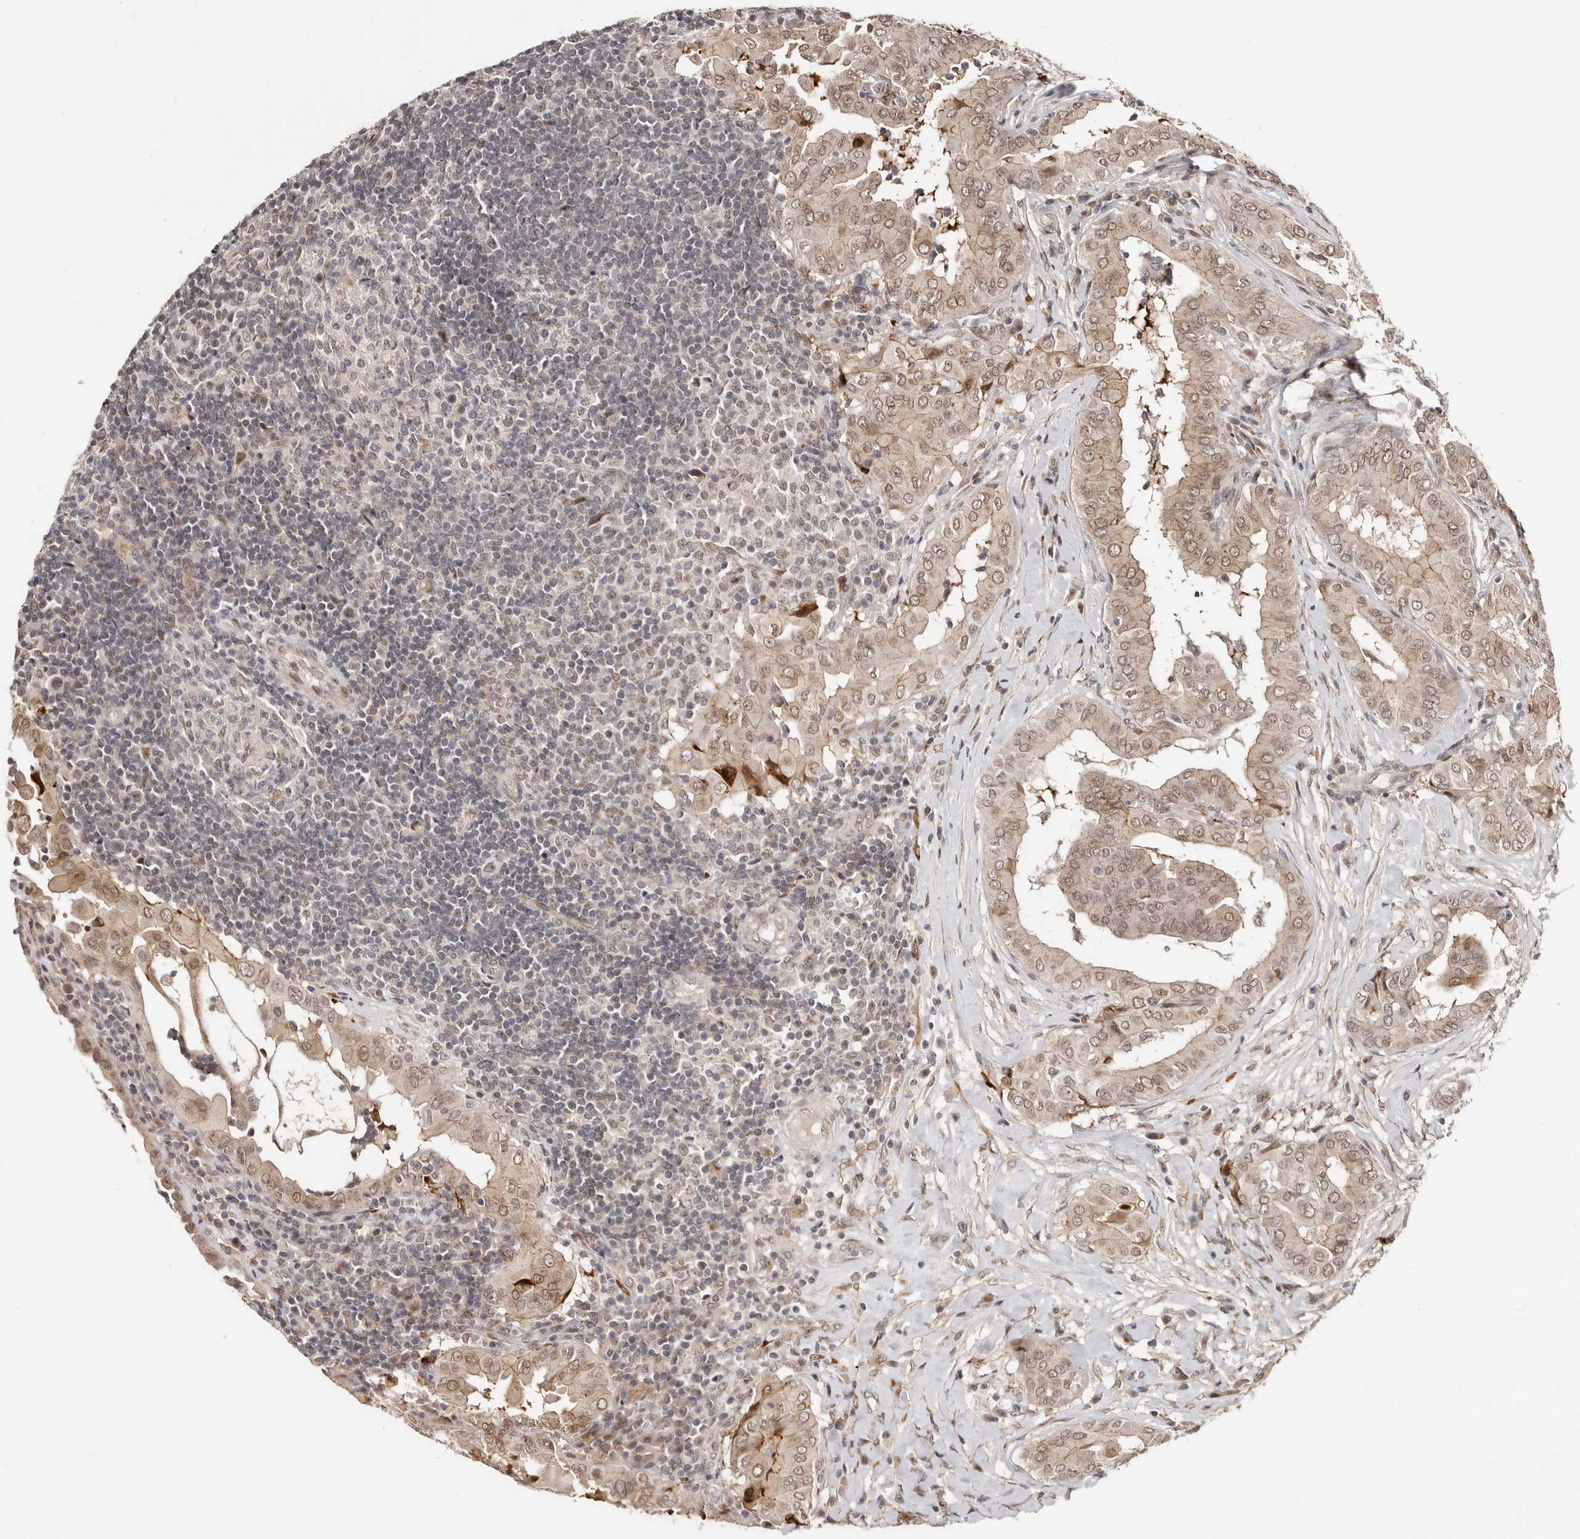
{"staining": {"intensity": "moderate", "quantity": ">75%", "location": "cytoplasmic/membranous,nuclear"}, "tissue": "thyroid cancer", "cell_type": "Tumor cells", "image_type": "cancer", "snomed": [{"axis": "morphology", "description": "Papillary adenocarcinoma, NOS"}, {"axis": "topography", "description": "Thyroid gland"}], "caption": "This photomicrograph displays immunohistochemistry (IHC) staining of human thyroid papillary adenocarcinoma, with medium moderate cytoplasmic/membranous and nuclear staining in about >75% of tumor cells.", "gene": "SRCAP", "patient": {"sex": "male", "age": 33}}